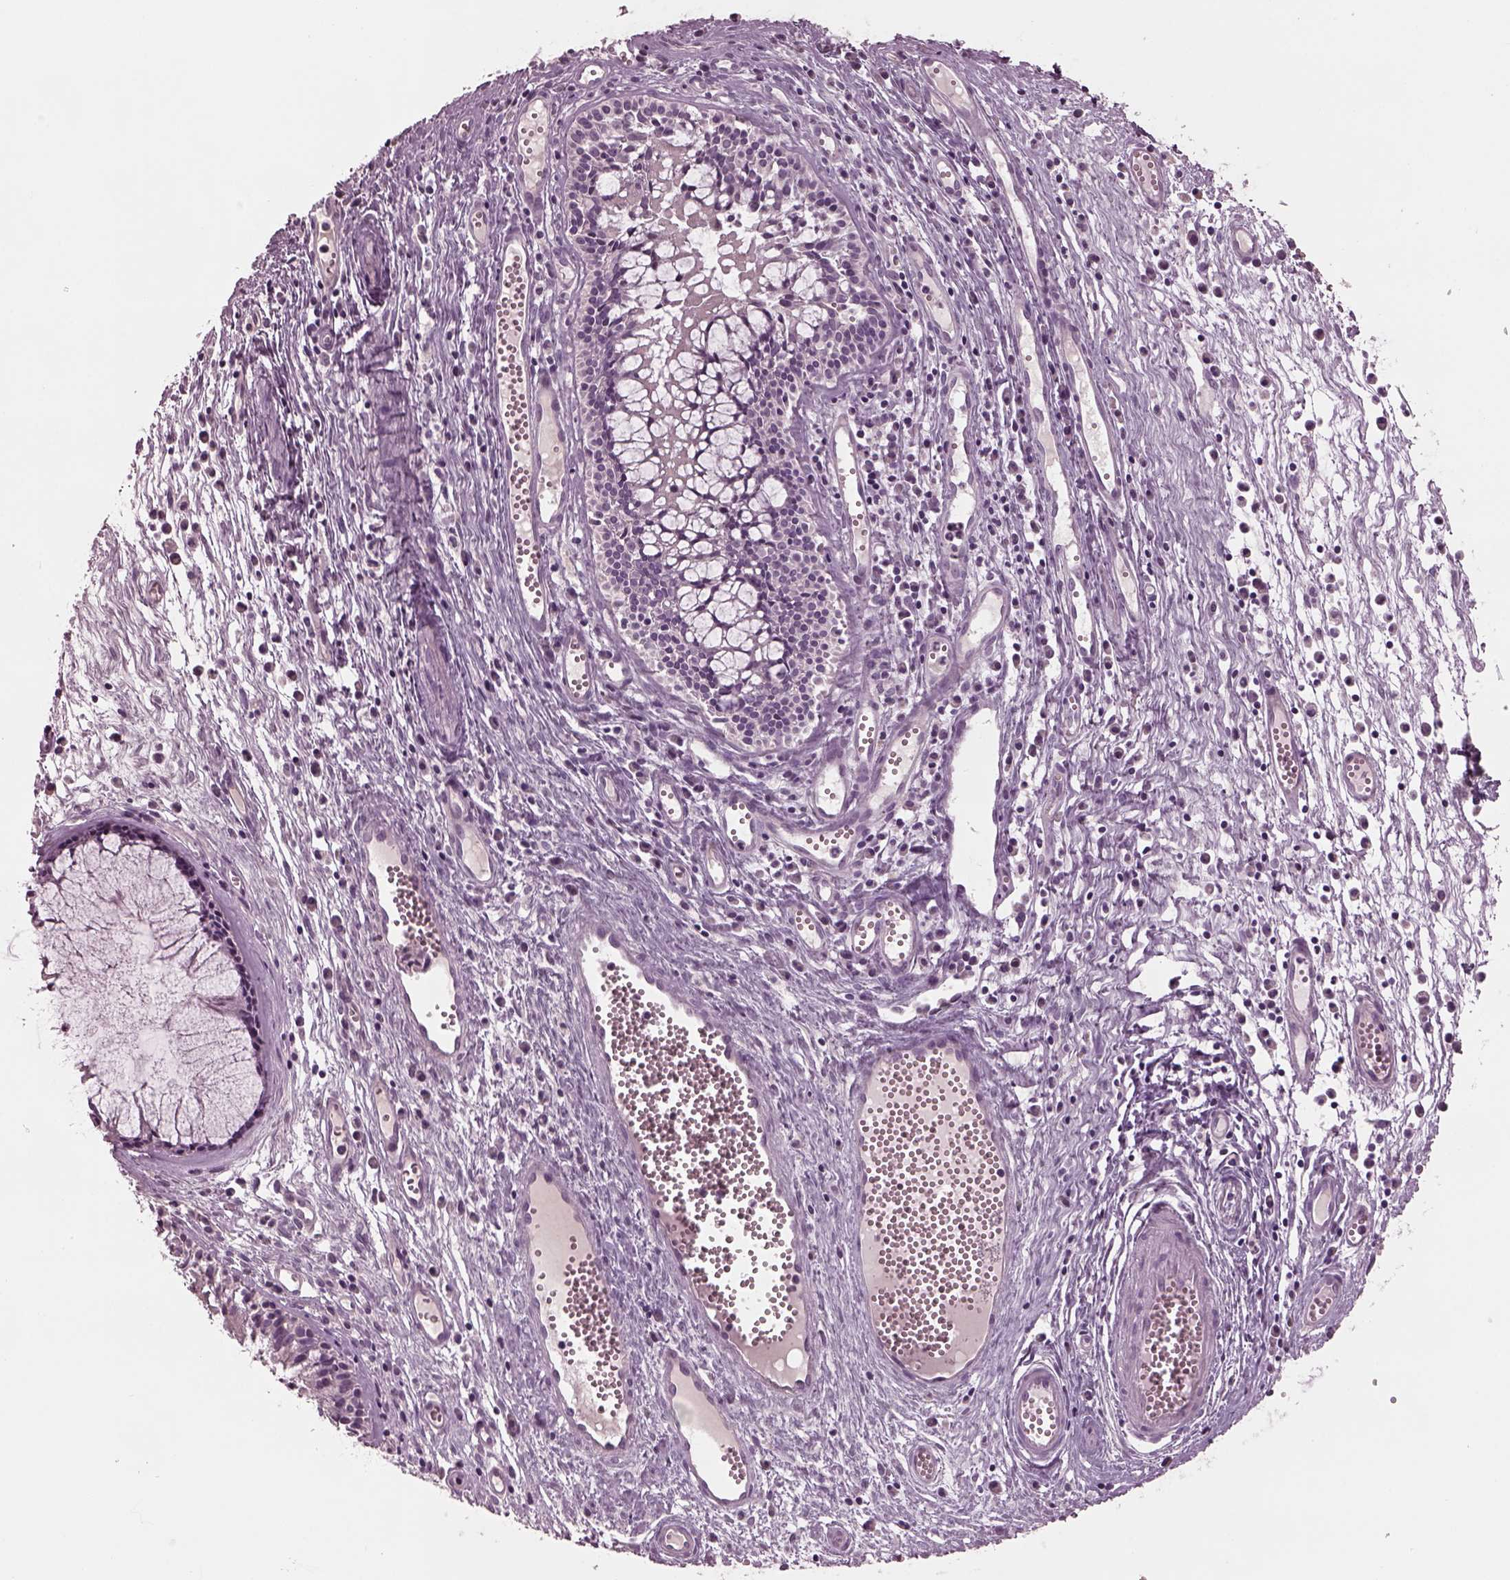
{"staining": {"intensity": "negative", "quantity": "none", "location": "none"}, "tissue": "nasopharynx", "cell_type": "Respiratory epithelial cells", "image_type": "normal", "snomed": [{"axis": "morphology", "description": "Normal tissue, NOS"}, {"axis": "topography", "description": "Nasopharynx"}], "caption": "Nasopharynx was stained to show a protein in brown. There is no significant expression in respiratory epithelial cells. Nuclei are stained in blue.", "gene": "CLCN4", "patient": {"sex": "male", "age": 31}}